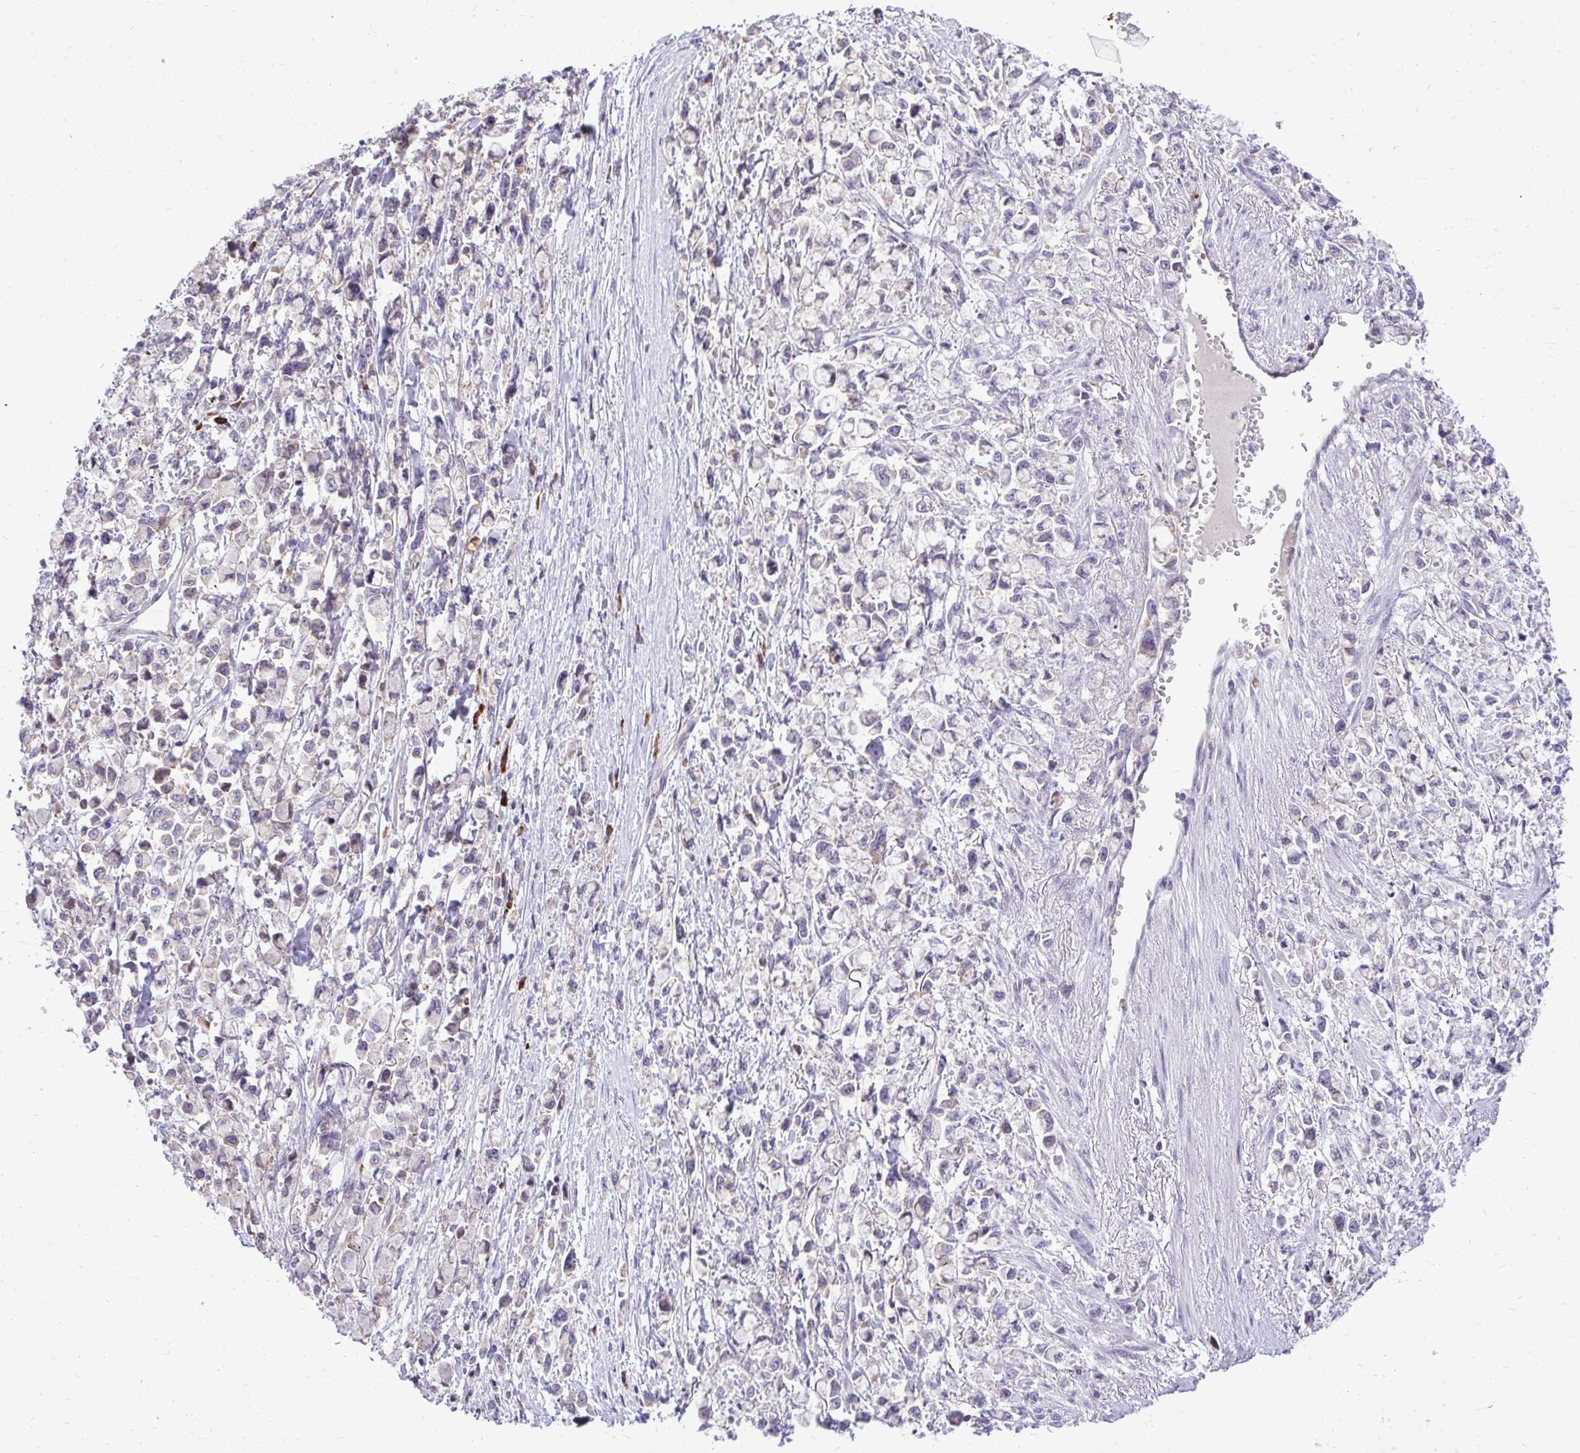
{"staining": {"intensity": "negative", "quantity": "none", "location": "none"}, "tissue": "stomach cancer", "cell_type": "Tumor cells", "image_type": "cancer", "snomed": [{"axis": "morphology", "description": "Adenocarcinoma, NOS"}, {"axis": "topography", "description": "Stomach"}], "caption": "Photomicrograph shows no protein staining in tumor cells of stomach cancer tissue. (DAB IHC visualized using brightfield microscopy, high magnification).", "gene": "METTL9", "patient": {"sex": "female", "age": 81}}